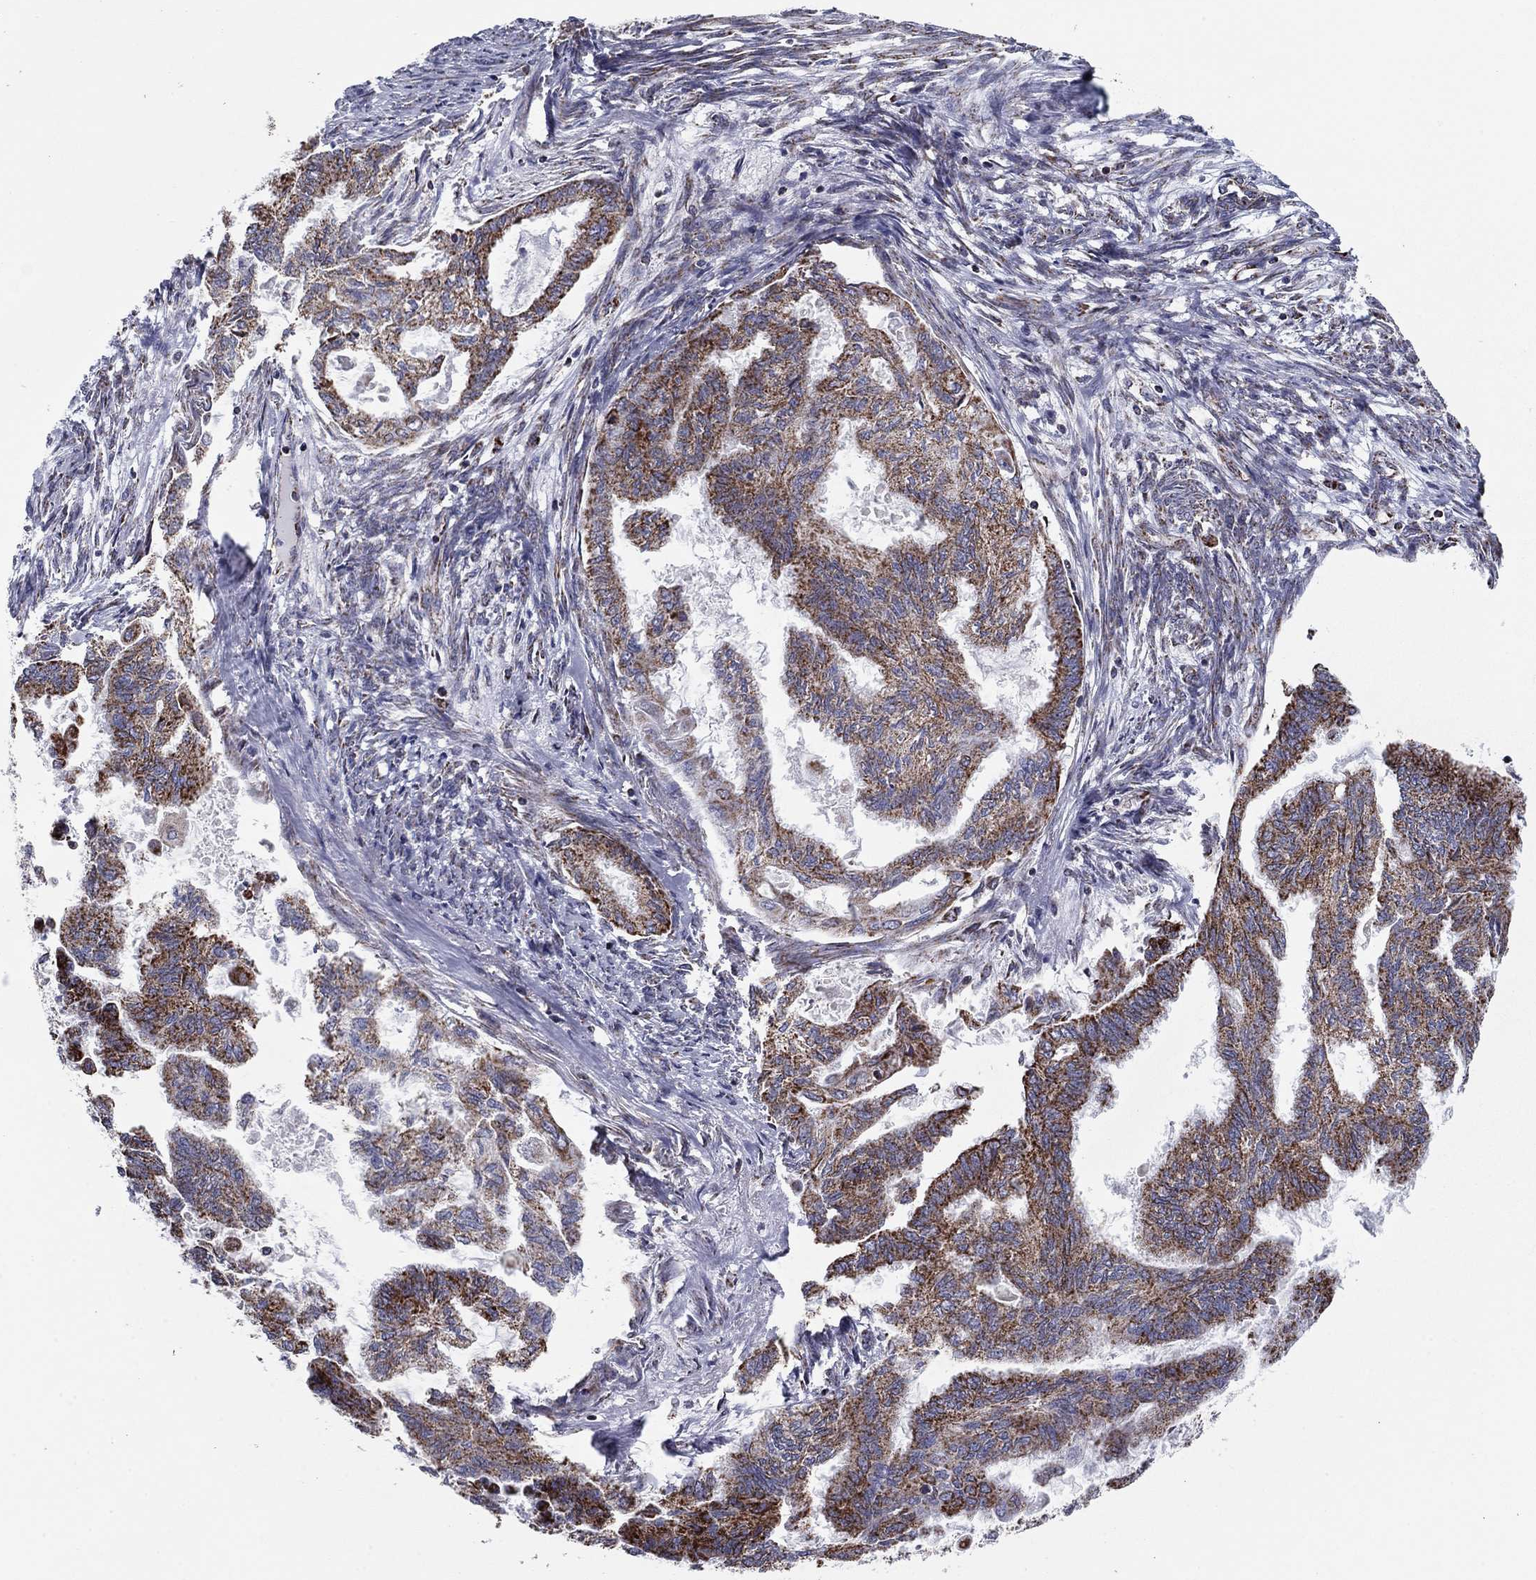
{"staining": {"intensity": "strong", "quantity": "25%-75%", "location": "cytoplasmic/membranous"}, "tissue": "endometrial cancer", "cell_type": "Tumor cells", "image_type": "cancer", "snomed": [{"axis": "morphology", "description": "Adenocarcinoma, NOS"}, {"axis": "topography", "description": "Endometrium"}], "caption": "Protein analysis of endometrial cancer (adenocarcinoma) tissue demonstrates strong cytoplasmic/membranous staining in about 25%-75% of tumor cells.", "gene": "NDUFV1", "patient": {"sex": "female", "age": 86}}